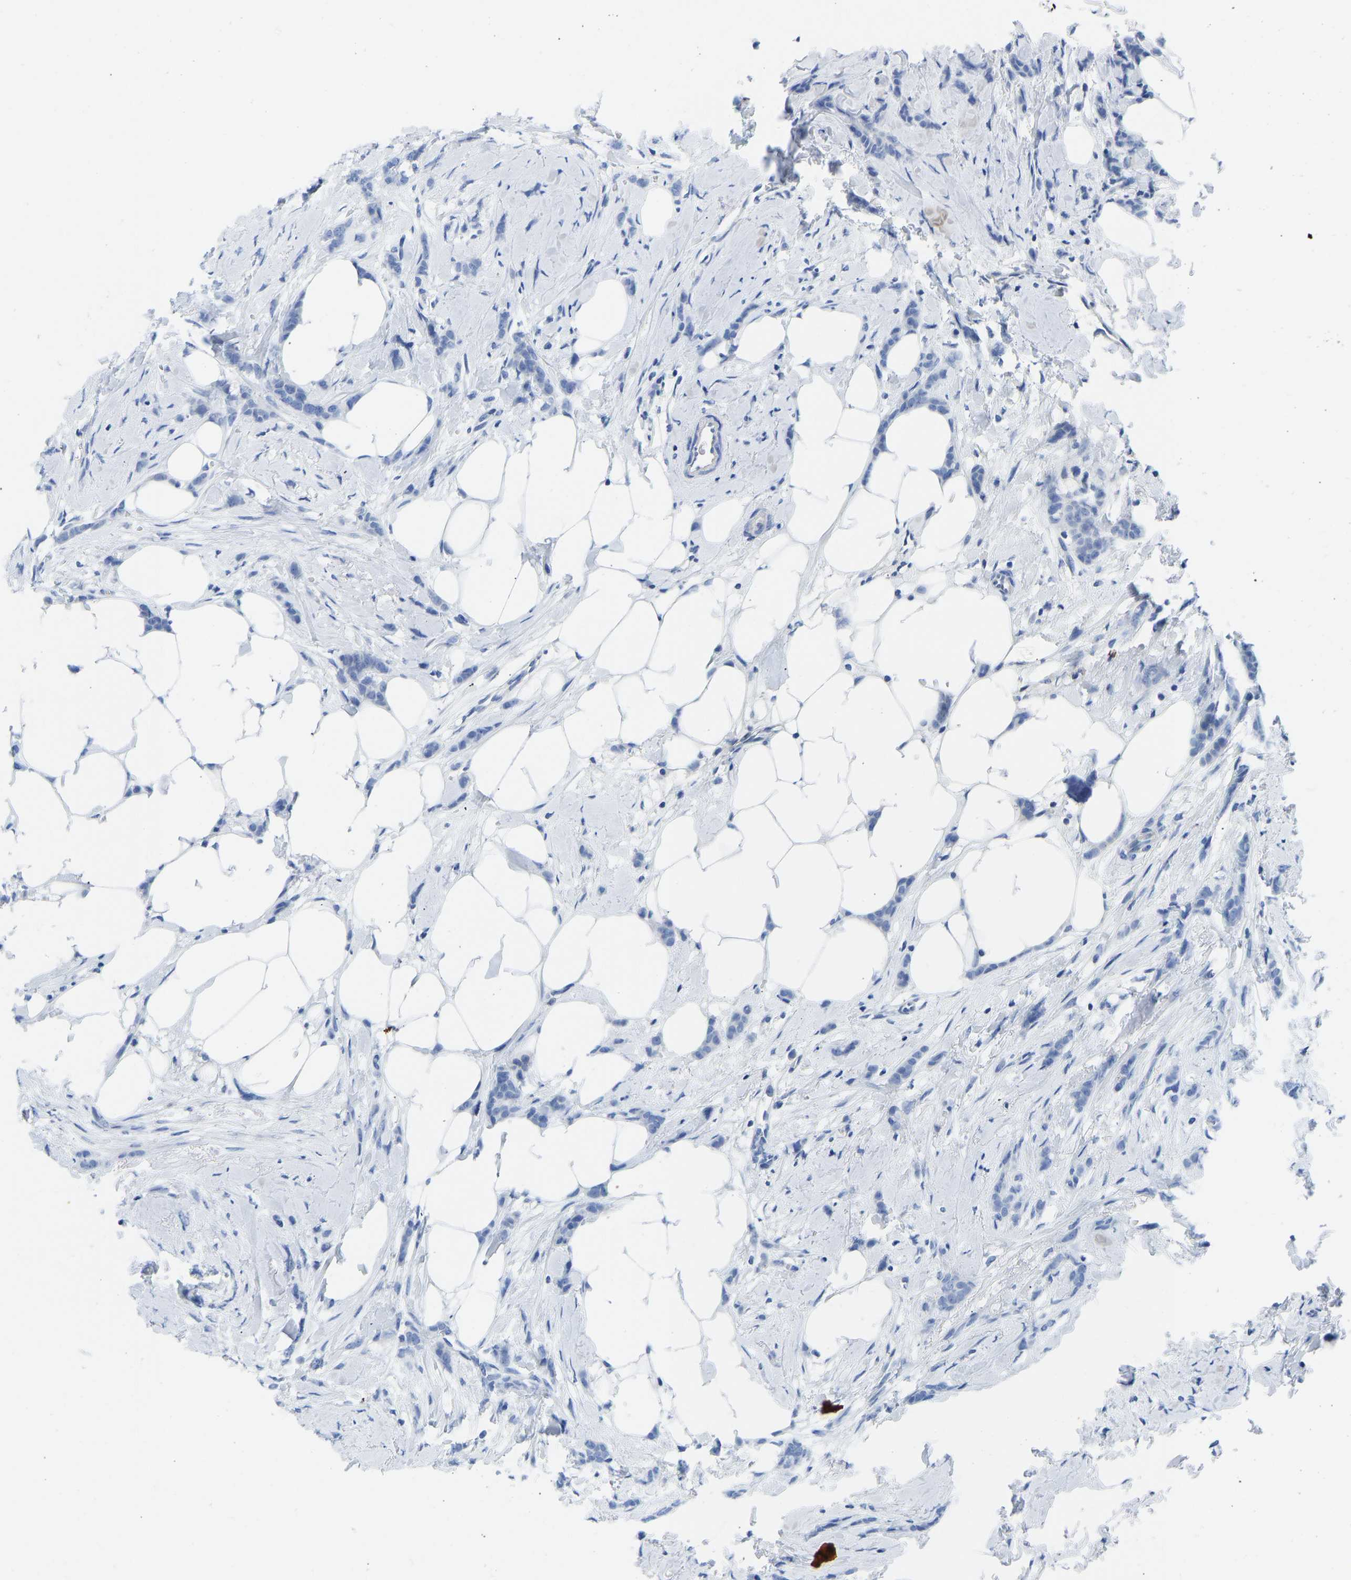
{"staining": {"intensity": "negative", "quantity": "none", "location": "none"}, "tissue": "breast cancer", "cell_type": "Tumor cells", "image_type": "cancer", "snomed": [{"axis": "morphology", "description": "Lobular carcinoma, in situ"}, {"axis": "morphology", "description": "Lobular carcinoma"}, {"axis": "topography", "description": "Breast"}], "caption": "The histopathology image demonstrates no staining of tumor cells in breast lobular carcinoma.", "gene": "NKAIN3", "patient": {"sex": "female", "age": 41}}